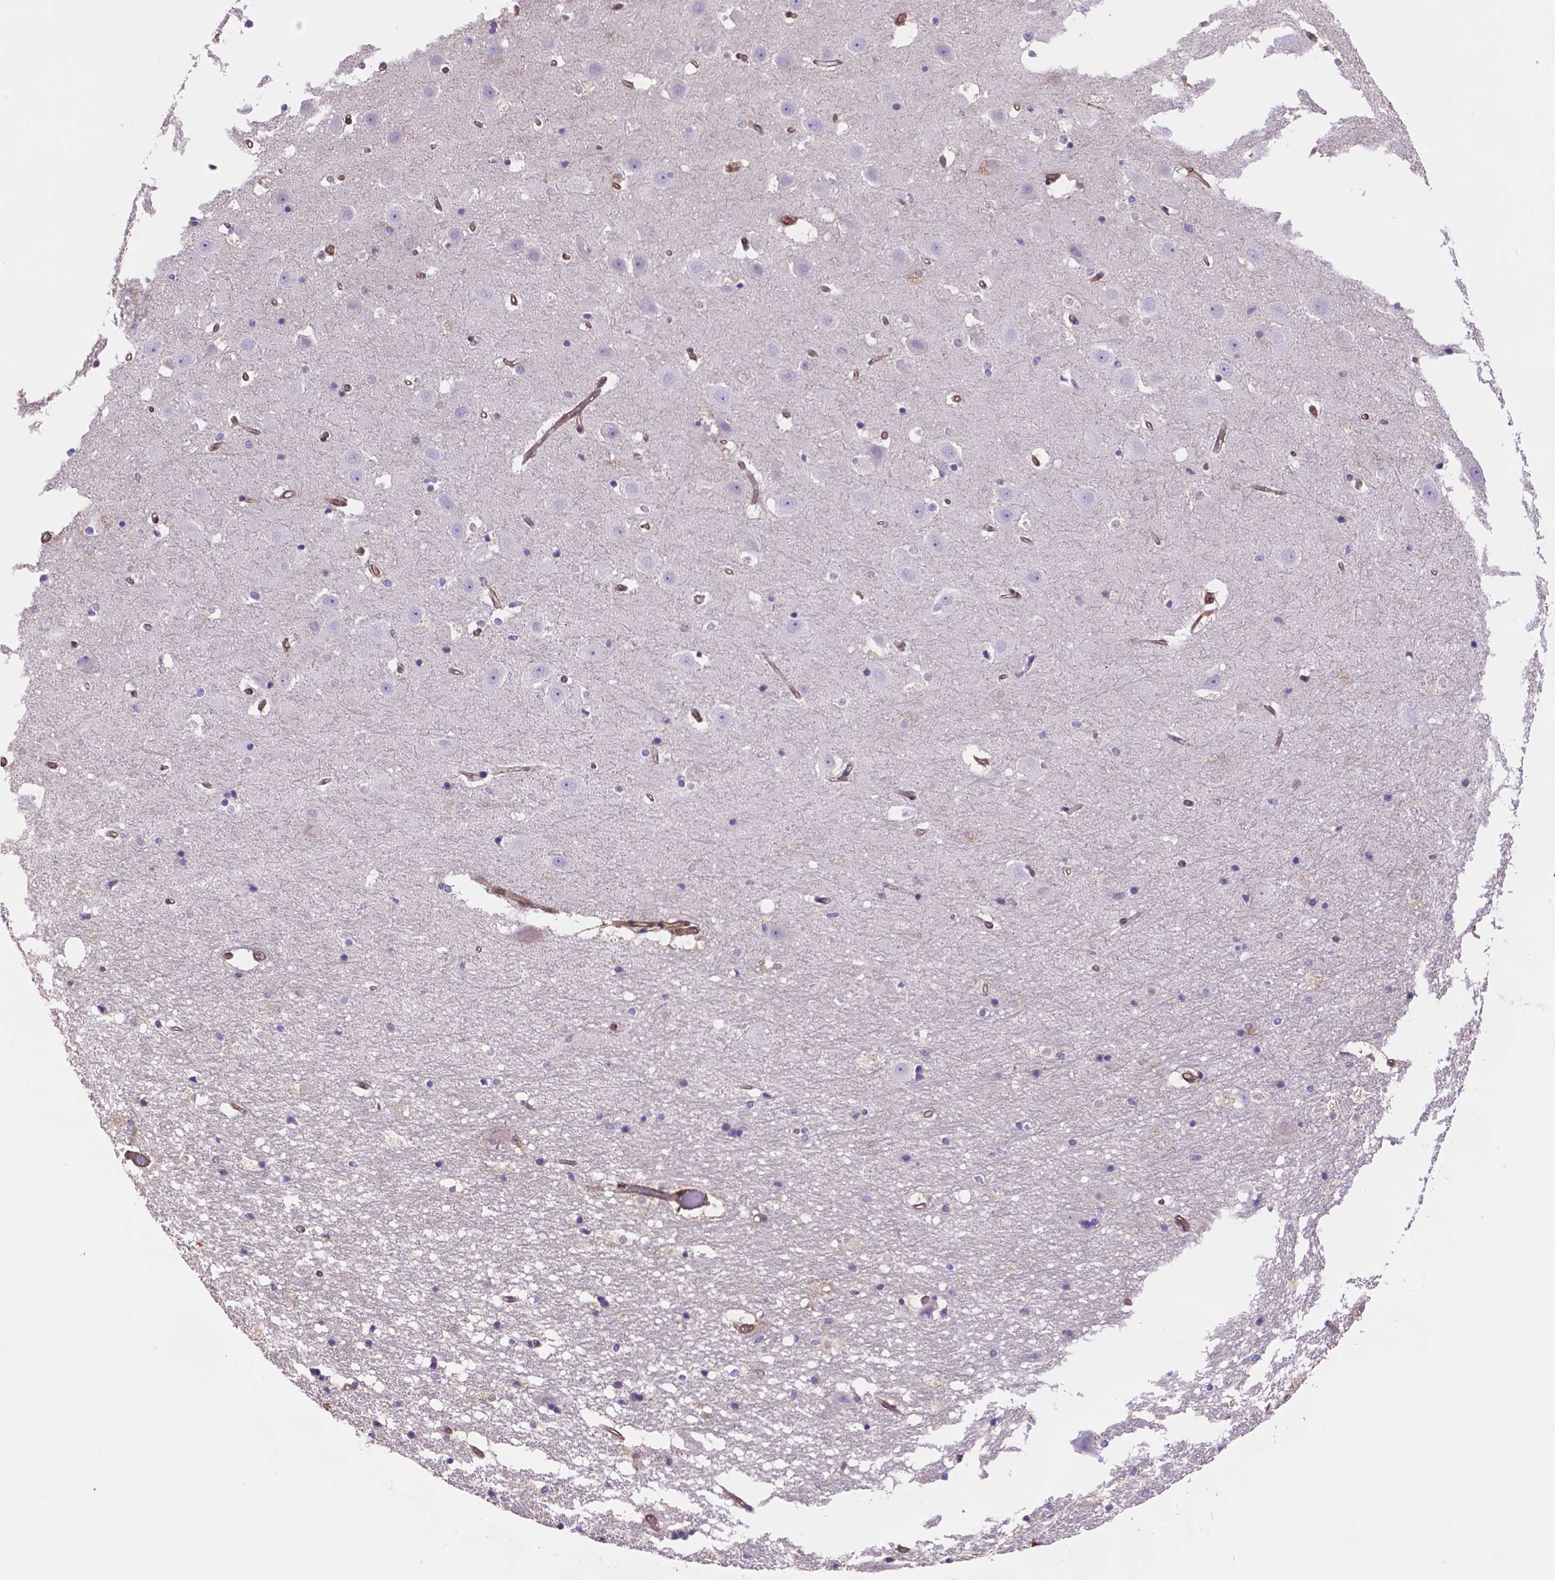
{"staining": {"intensity": "moderate", "quantity": "<25%", "location": "cytoplasmic/membranous"}, "tissue": "hippocampus", "cell_type": "Glial cells", "image_type": "normal", "snomed": [{"axis": "morphology", "description": "Normal tissue, NOS"}, {"axis": "topography", "description": "Hippocampus"}], "caption": "This photomicrograph displays immunohistochemistry staining of normal human hippocampus, with low moderate cytoplasmic/membranous staining in approximately <25% of glial cells.", "gene": "YAP1", "patient": {"sex": "male", "age": 44}}